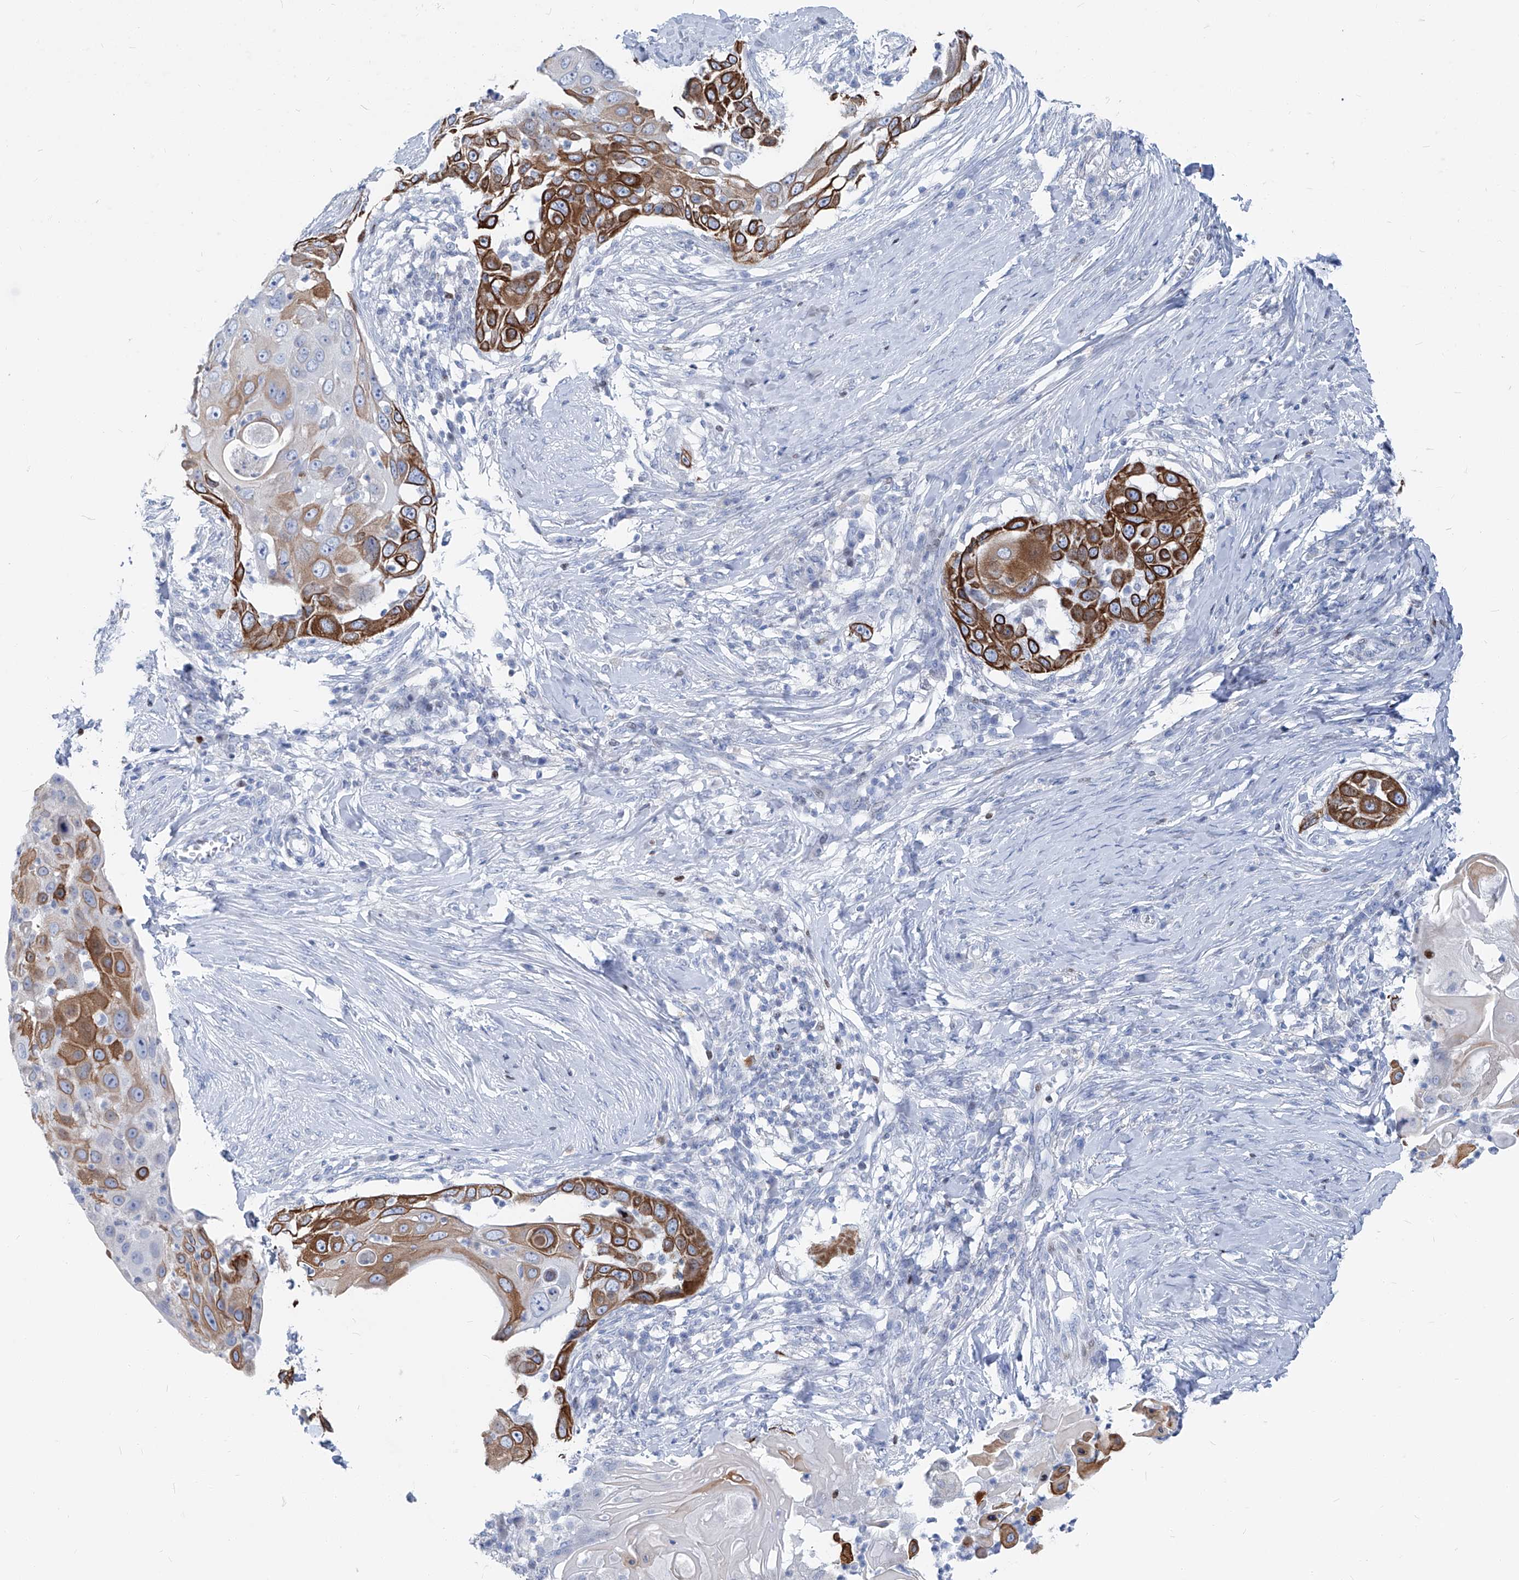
{"staining": {"intensity": "strong", "quantity": ">75%", "location": "cytoplasmic/membranous"}, "tissue": "skin cancer", "cell_type": "Tumor cells", "image_type": "cancer", "snomed": [{"axis": "morphology", "description": "Squamous cell carcinoma, NOS"}, {"axis": "topography", "description": "Skin"}], "caption": "Squamous cell carcinoma (skin) stained with a brown dye reveals strong cytoplasmic/membranous positive positivity in about >75% of tumor cells.", "gene": "FRS3", "patient": {"sex": "female", "age": 44}}